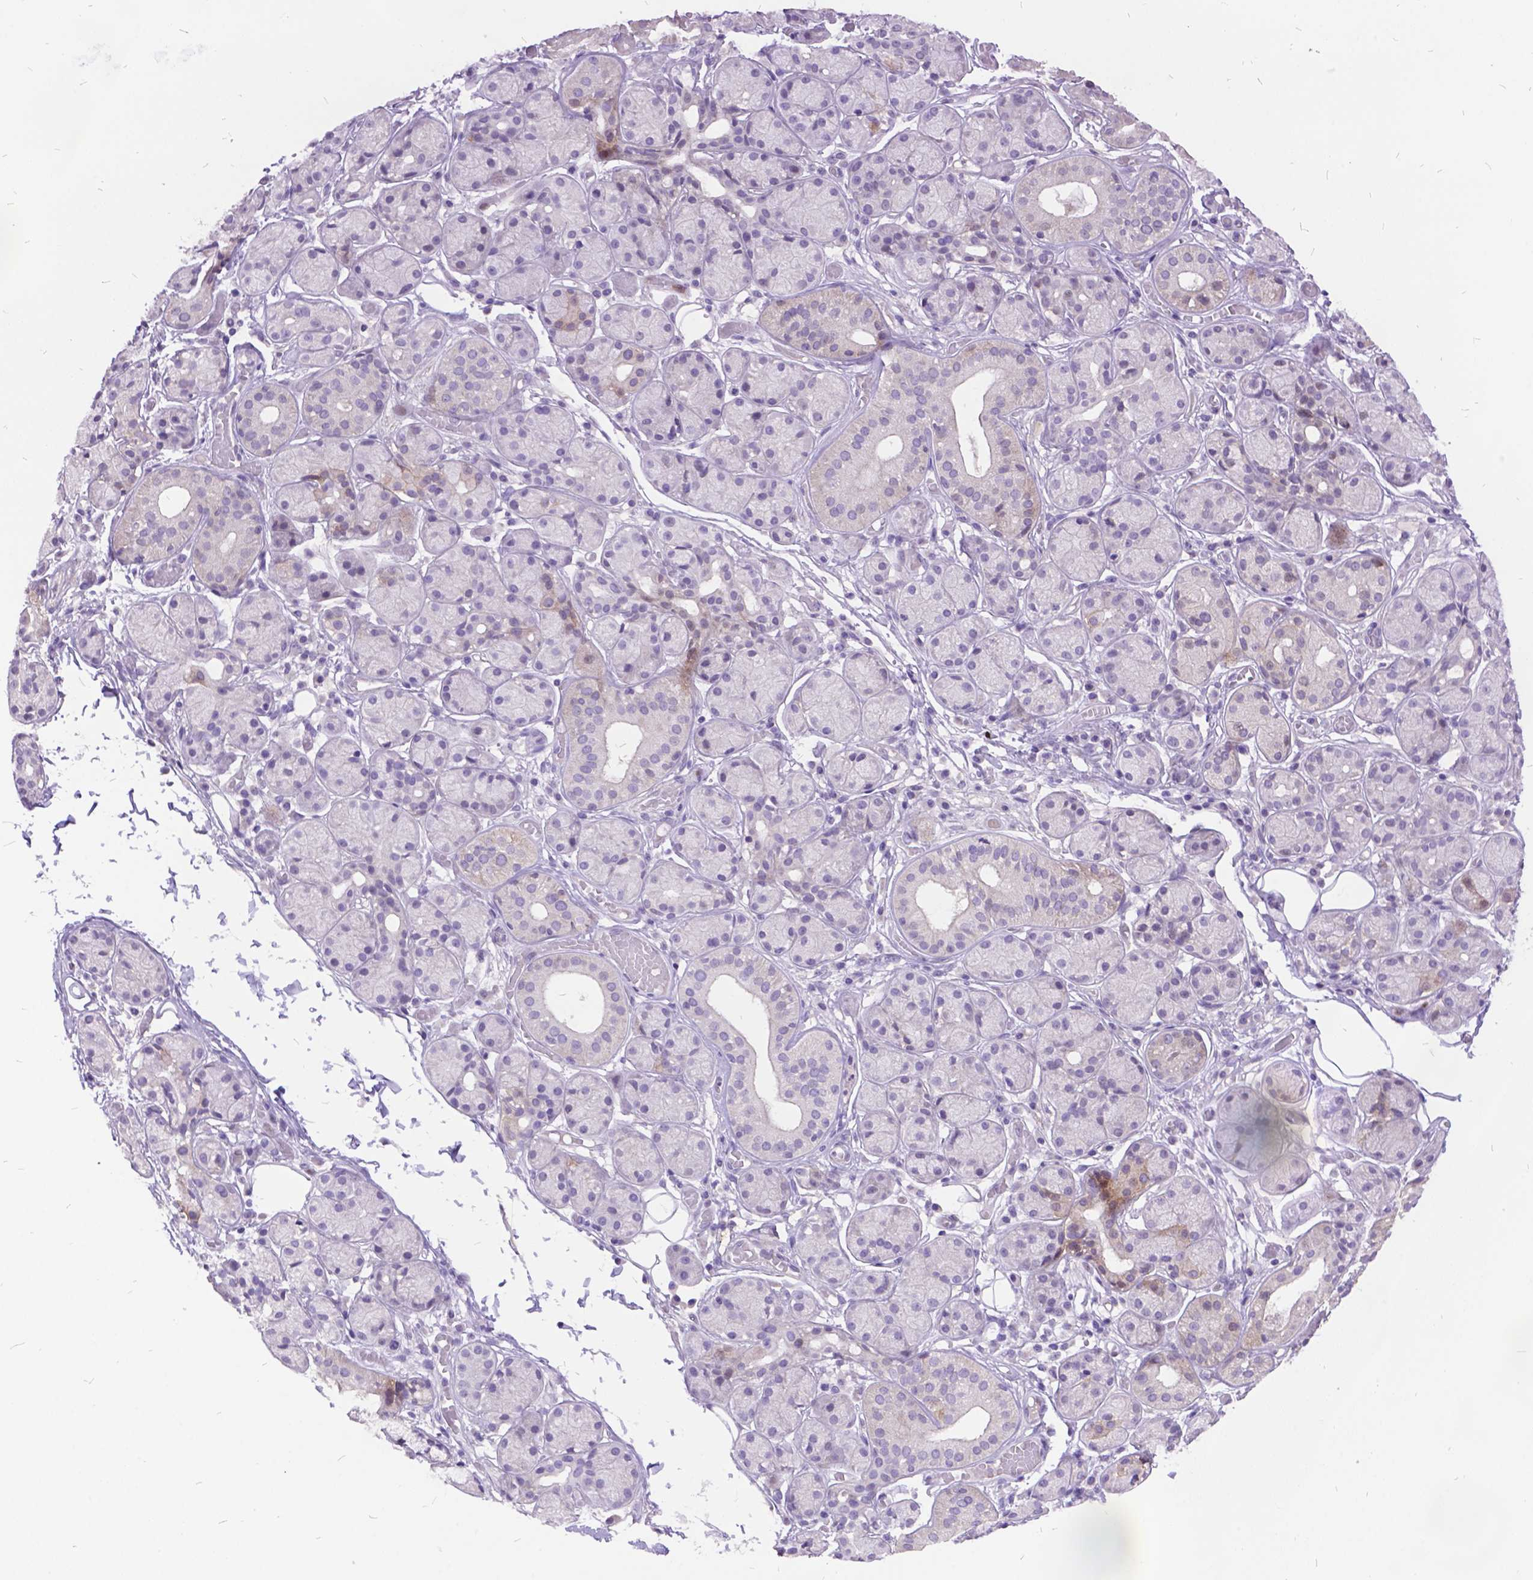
{"staining": {"intensity": "negative", "quantity": "none", "location": "none"}, "tissue": "salivary gland", "cell_type": "Glandular cells", "image_type": "normal", "snomed": [{"axis": "morphology", "description": "Normal tissue, NOS"}, {"axis": "topography", "description": "Salivary gland"}, {"axis": "topography", "description": "Peripheral nerve tissue"}], "caption": "An image of human salivary gland is negative for staining in glandular cells. Nuclei are stained in blue.", "gene": "ITGB6", "patient": {"sex": "male", "age": 71}}